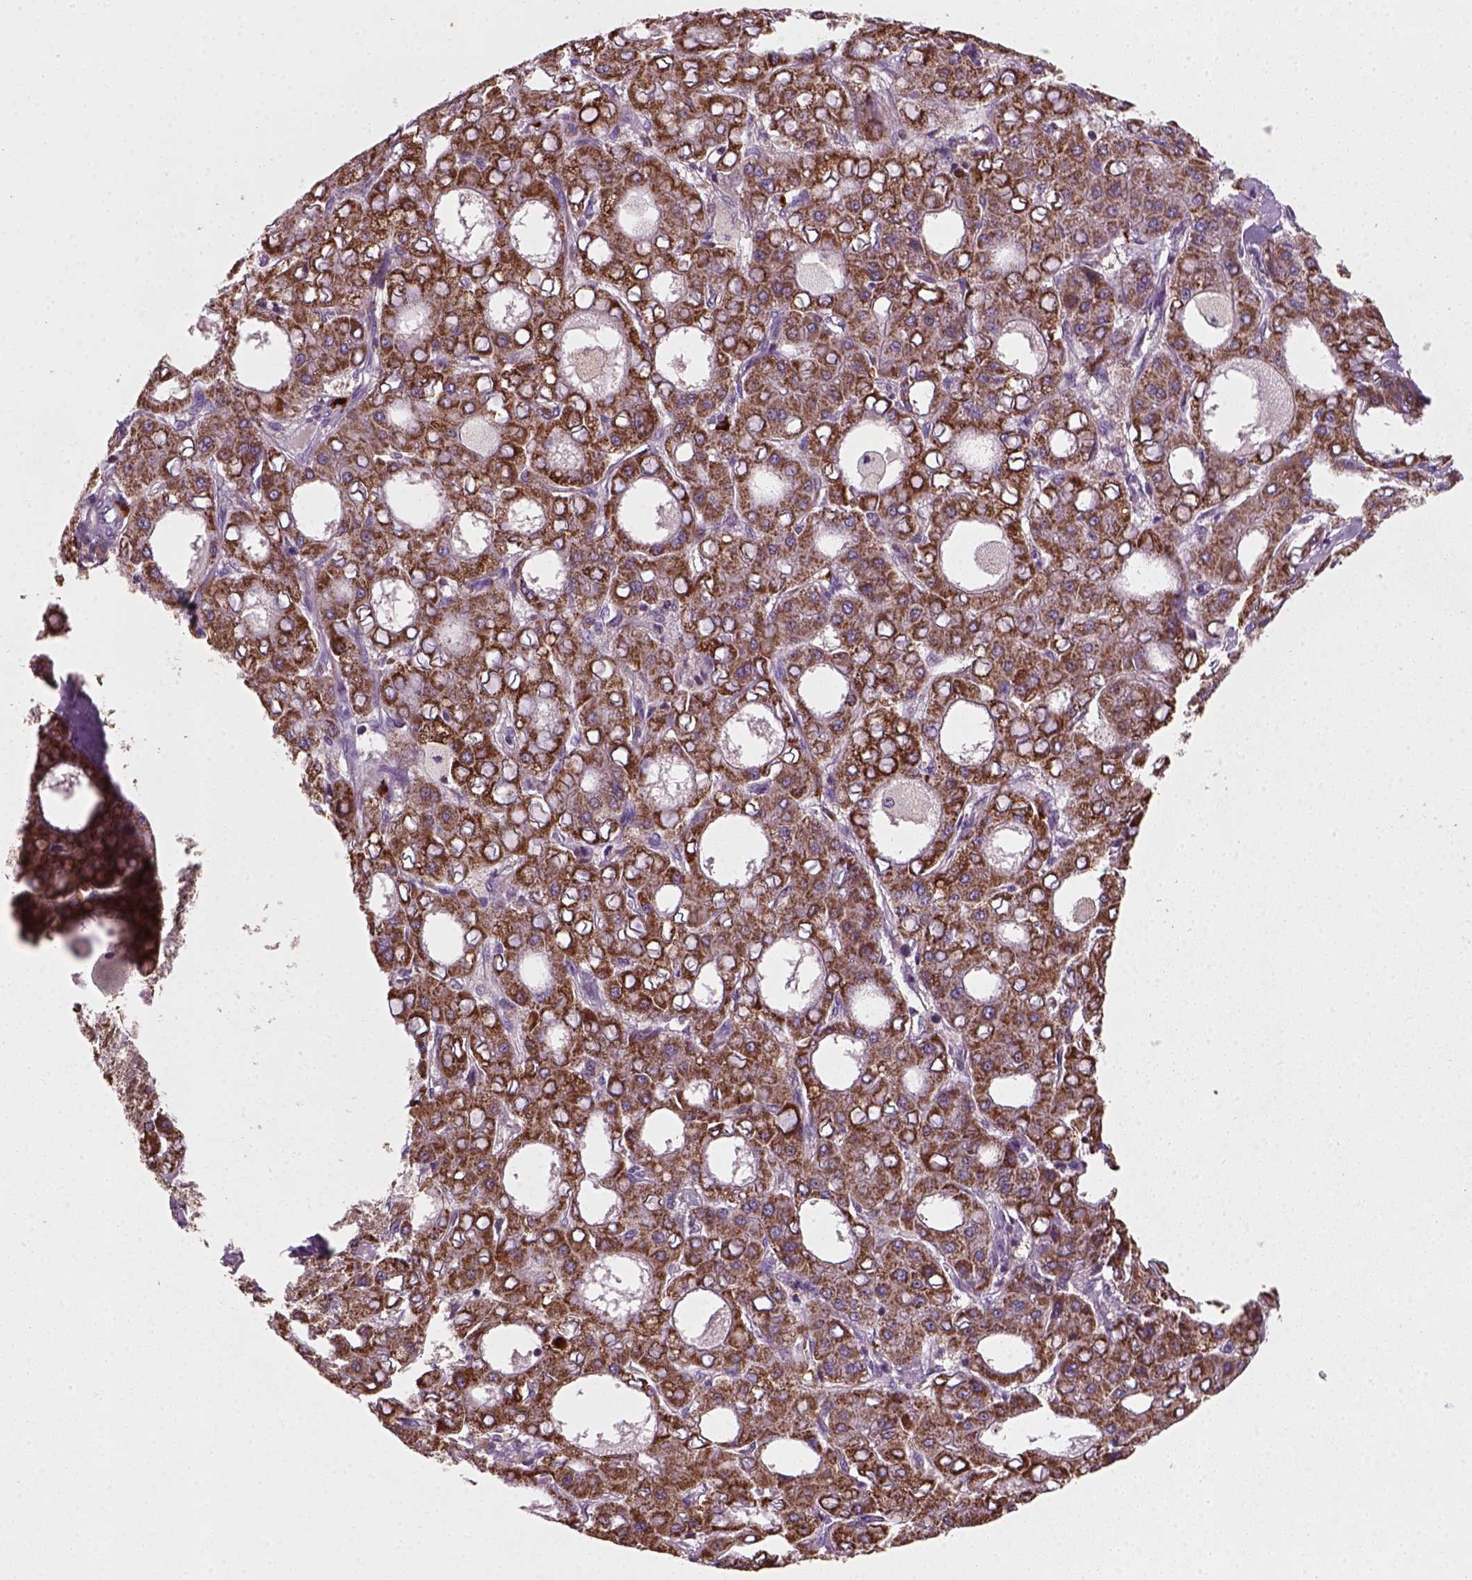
{"staining": {"intensity": "strong", "quantity": ">75%", "location": "cytoplasmic/membranous"}, "tissue": "liver cancer", "cell_type": "Tumor cells", "image_type": "cancer", "snomed": [{"axis": "morphology", "description": "Carcinoma, Hepatocellular, NOS"}, {"axis": "topography", "description": "Liver"}], "caption": "Liver hepatocellular carcinoma stained for a protein (brown) demonstrates strong cytoplasmic/membranous positive expression in about >75% of tumor cells.", "gene": "NUDT16L1", "patient": {"sex": "male", "age": 65}}